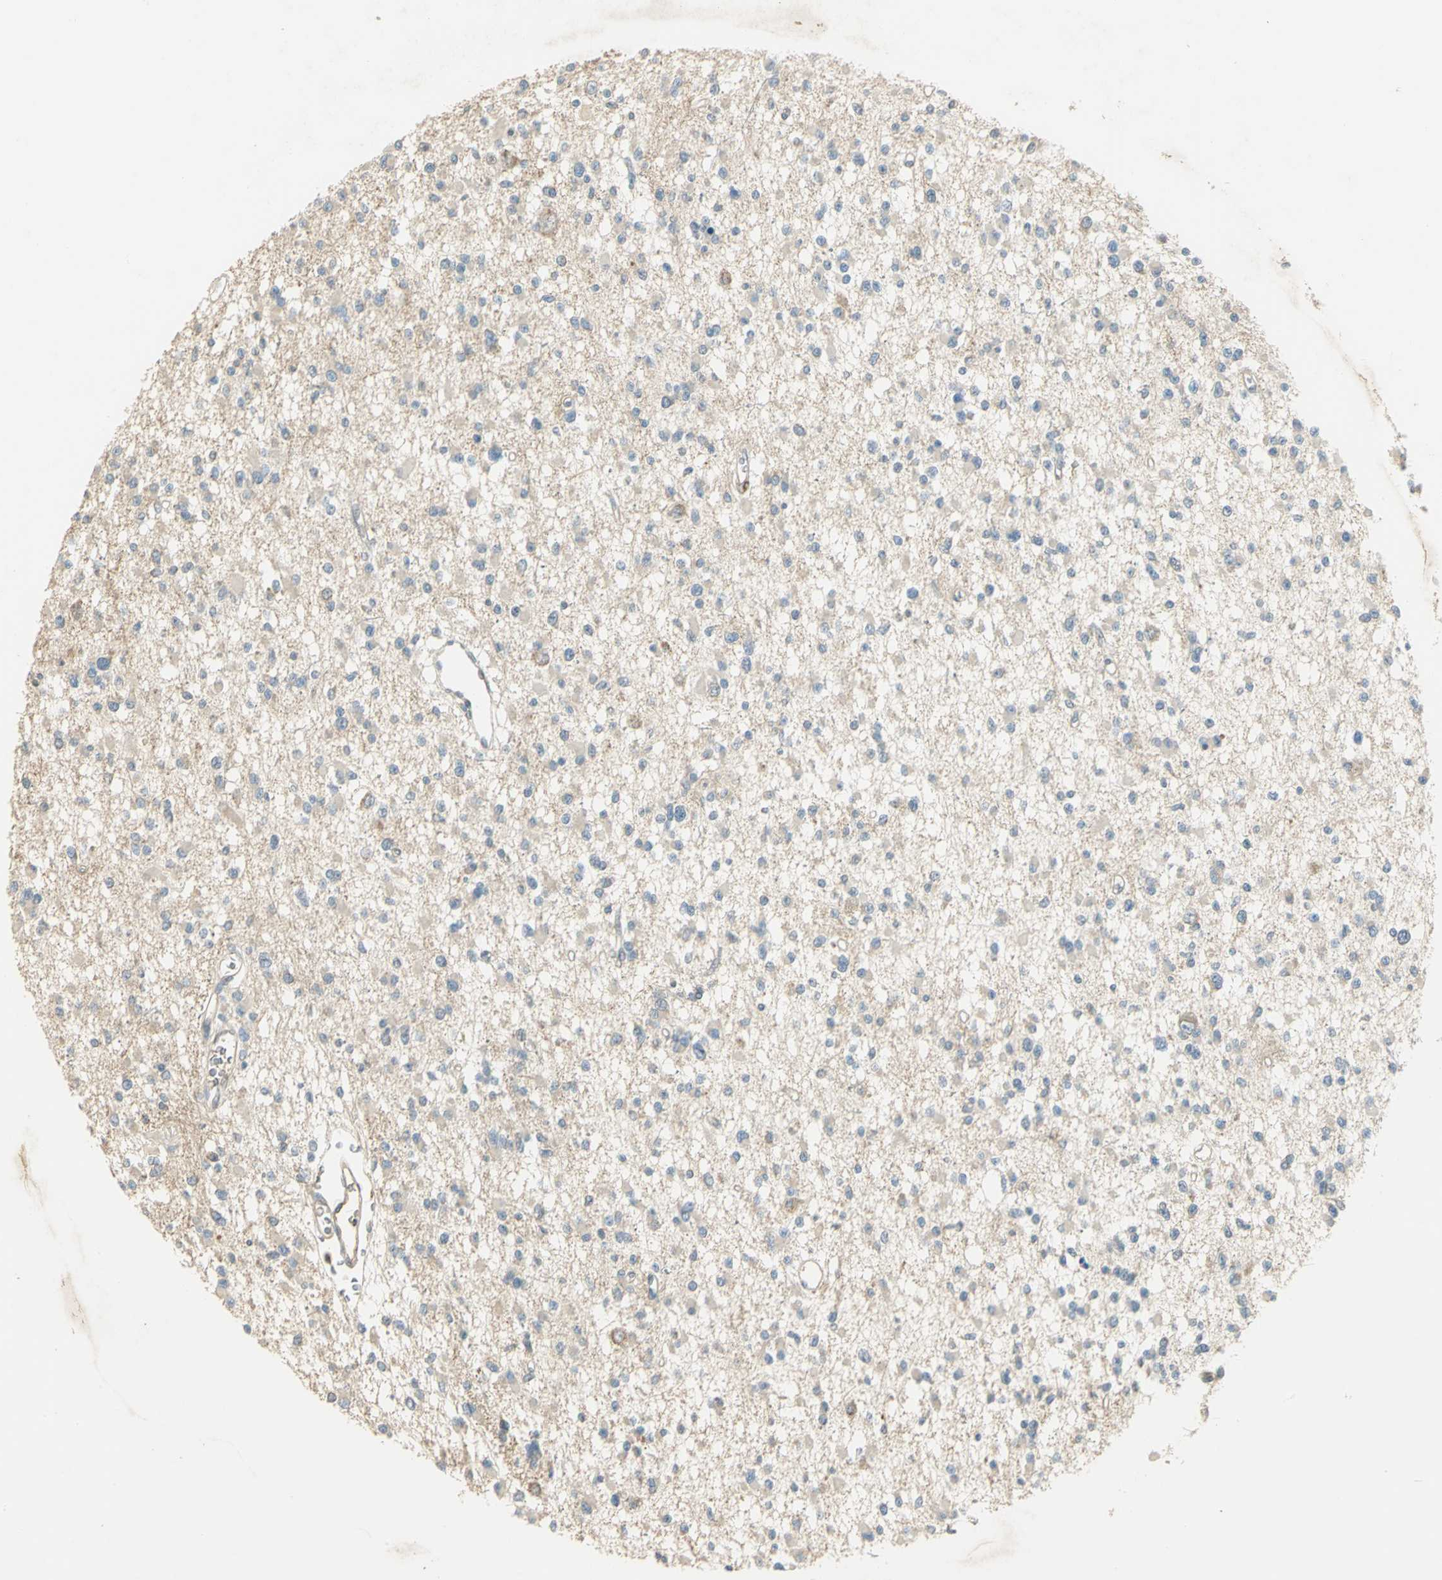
{"staining": {"intensity": "weak", "quantity": "<25%", "location": "cytoplasmic/membranous"}, "tissue": "glioma", "cell_type": "Tumor cells", "image_type": "cancer", "snomed": [{"axis": "morphology", "description": "Glioma, malignant, Low grade"}, {"axis": "topography", "description": "Brain"}], "caption": "IHC image of neoplastic tissue: glioma stained with DAB (3,3'-diaminobenzidine) displays no significant protein positivity in tumor cells.", "gene": "PROC", "patient": {"sex": "female", "age": 22}}